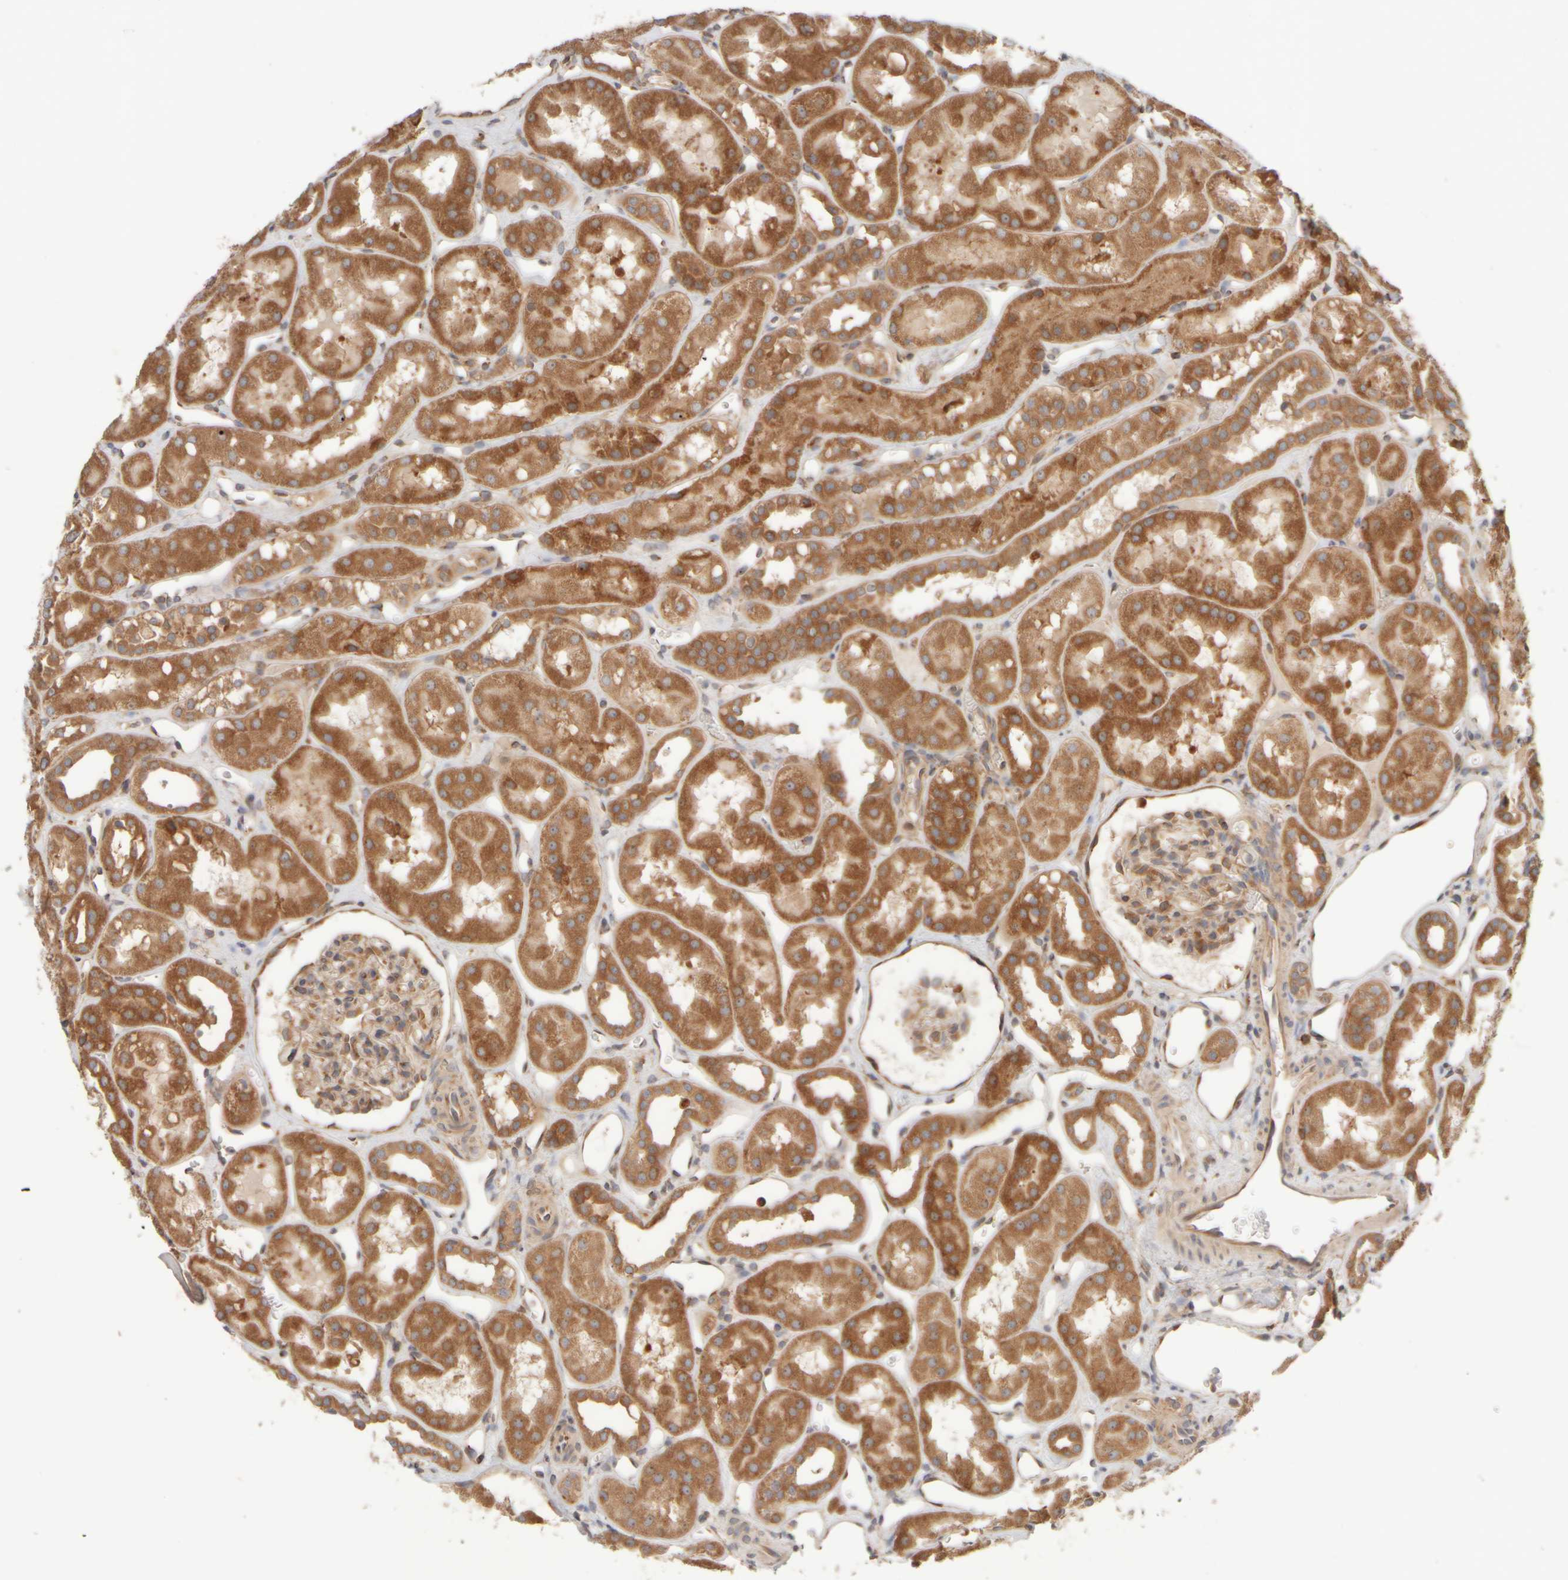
{"staining": {"intensity": "moderate", "quantity": "25%-75%", "location": "cytoplasmic/membranous"}, "tissue": "kidney", "cell_type": "Cells in glomeruli", "image_type": "normal", "snomed": [{"axis": "morphology", "description": "Normal tissue, NOS"}, {"axis": "topography", "description": "Kidney"}], "caption": "Protein expression by immunohistochemistry (IHC) shows moderate cytoplasmic/membranous expression in about 25%-75% of cells in glomeruli in normal kidney.", "gene": "EIF2B3", "patient": {"sex": "male", "age": 16}}